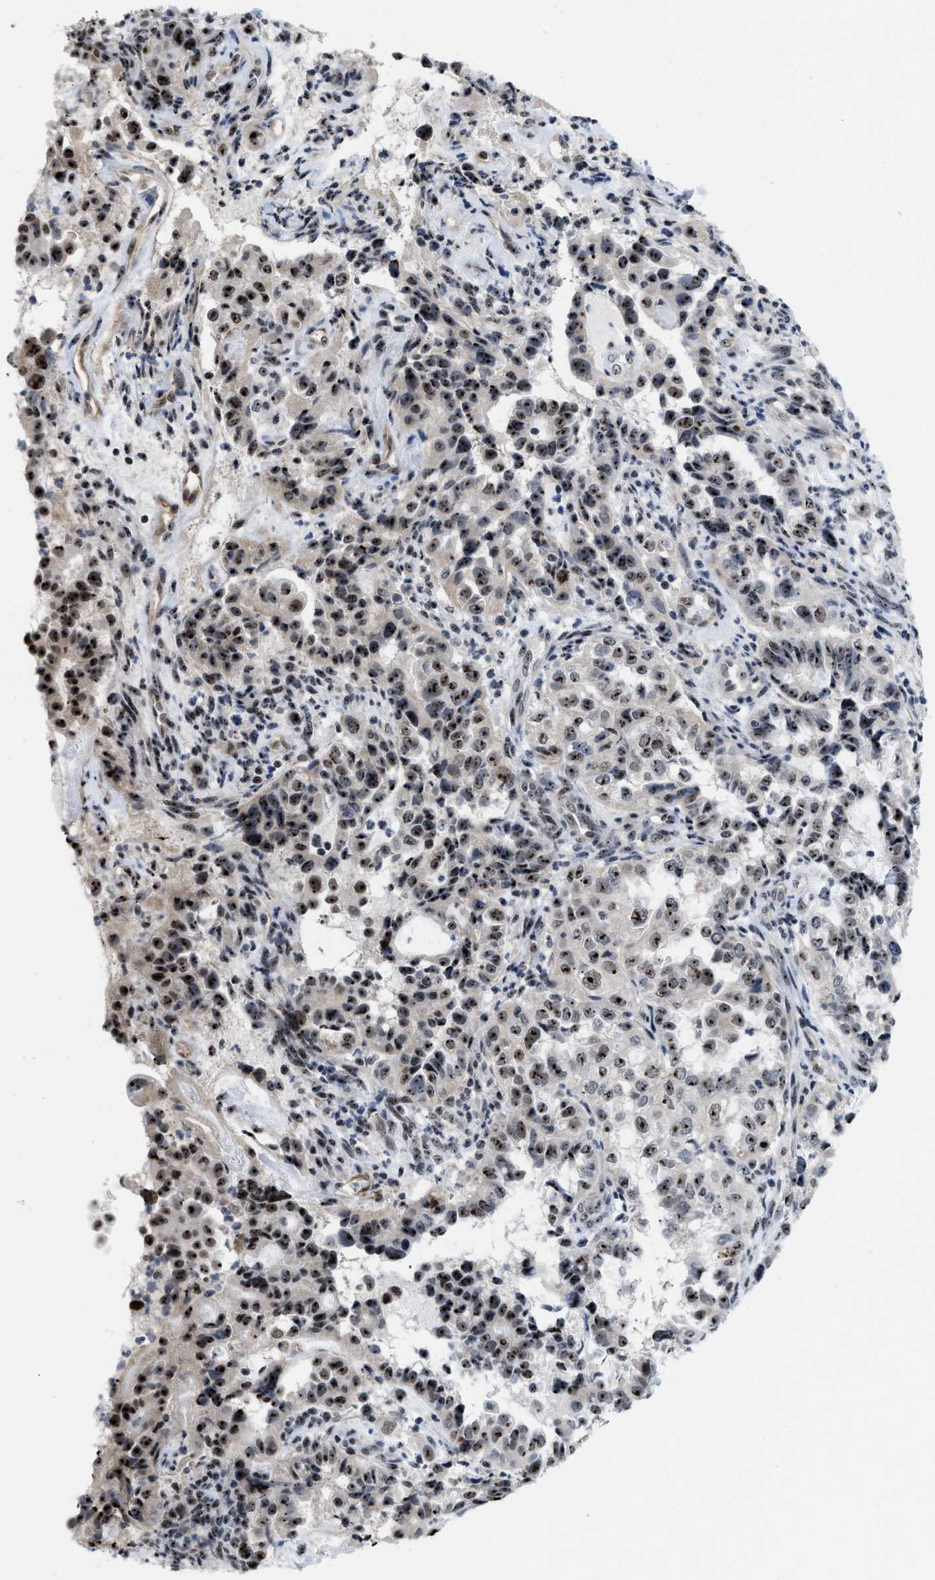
{"staining": {"intensity": "strong", "quantity": "25%-75%", "location": "nuclear"}, "tissue": "endometrial cancer", "cell_type": "Tumor cells", "image_type": "cancer", "snomed": [{"axis": "morphology", "description": "Adenocarcinoma, NOS"}, {"axis": "topography", "description": "Endometrium"}], "caption": "Tumor cells demonstrate high levels of strong nuclear expression in approximately 25%-75% of cells in human endometrial cancer (adenocarcinoma).", "gene": "NOP58", "patient": {"sex": "female", "age": 85}}